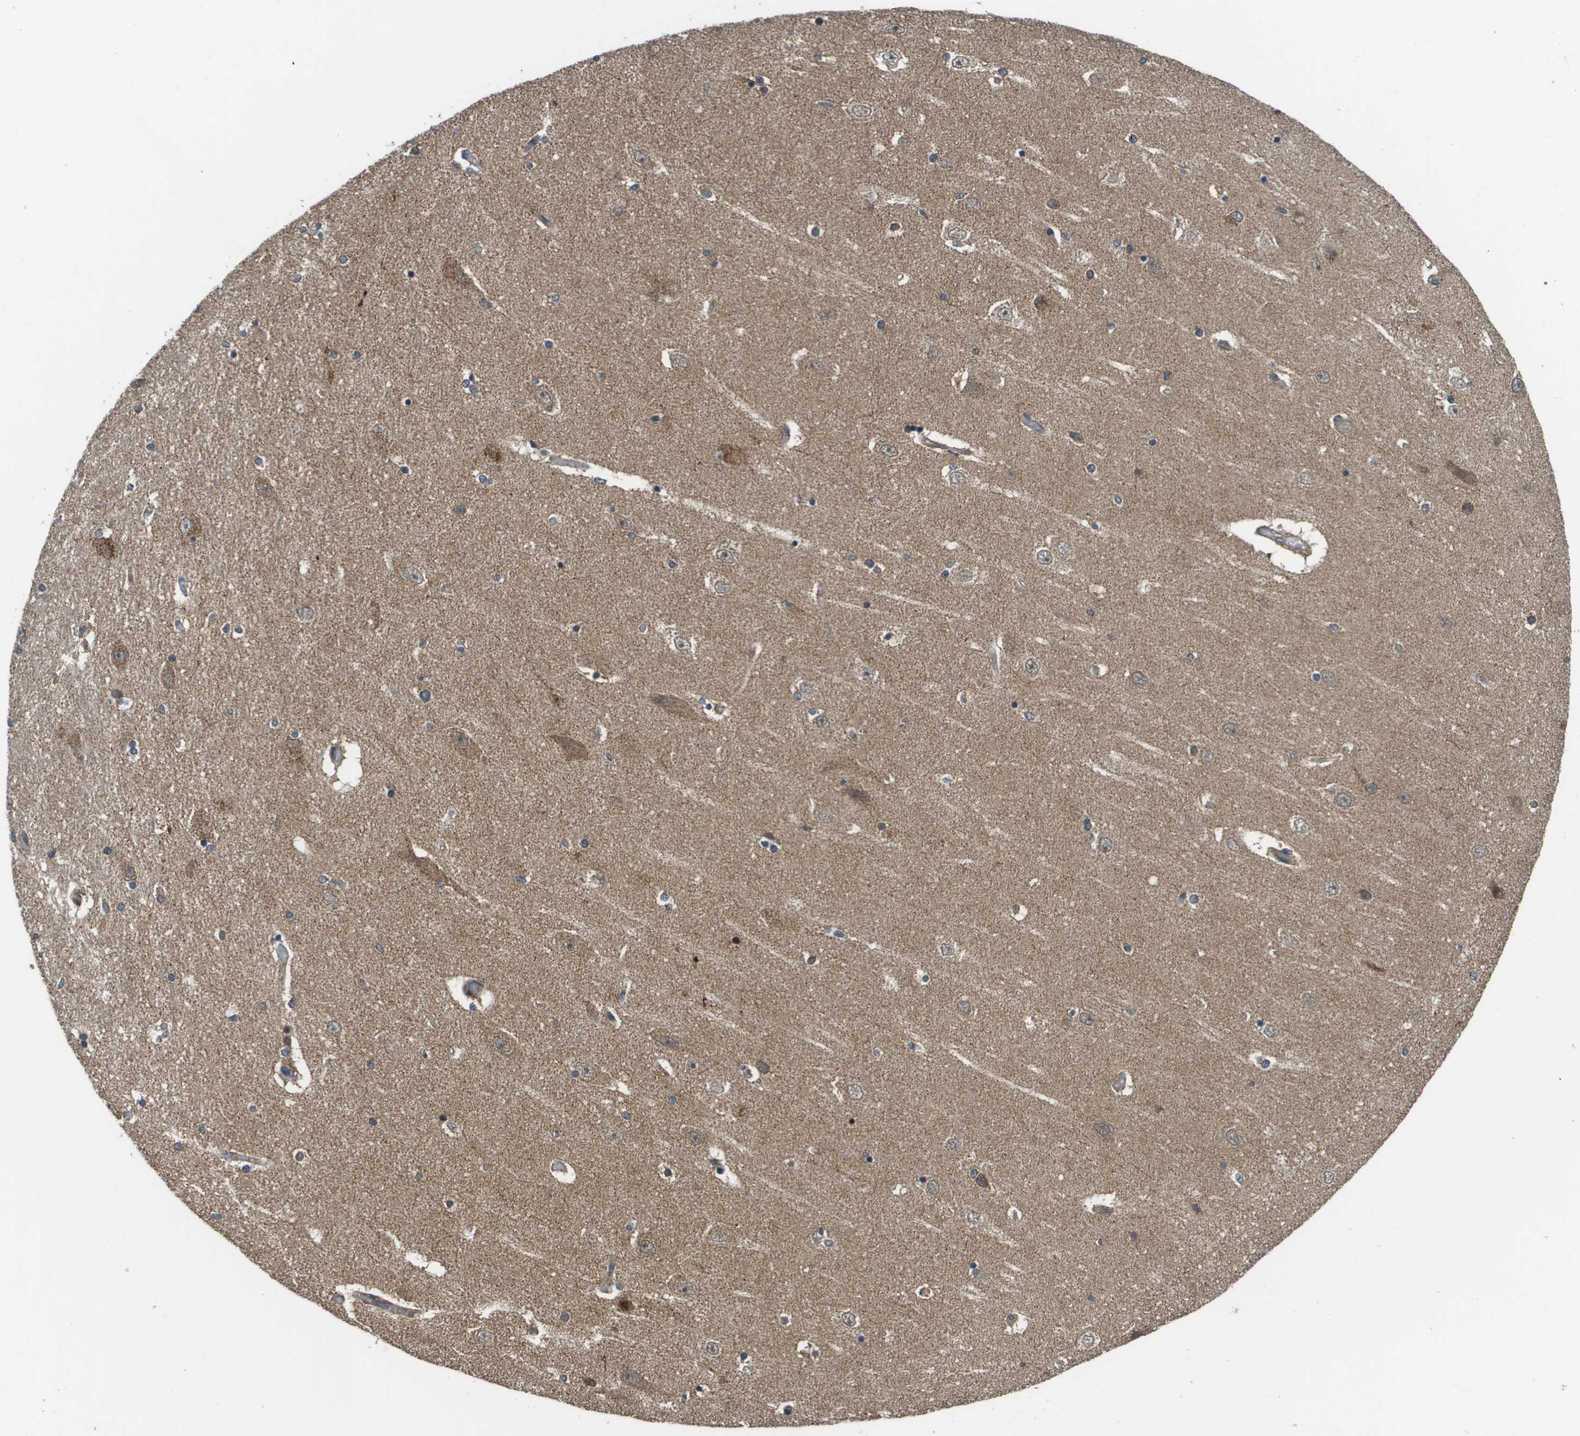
{"staining": {"intensity": "moderate", "quantity": "<25%", "location": "cytoplasmic/membranous"}, "tissue": "hippocampus", "cell_type": "Glial cells", "image_type": "normal", "snomed": [{"axis": "morphology", "description": "Normal tissue, NOS"}, {"axis": "topography", "description": "Hippocampus"}], "caption": "Moderate cytoplasmic/membranous positivity is present in approximately <25% of glial cells in benign hippocampus.", "gene": "RBM38", "patient": {"sex": "female", "age": 54}}